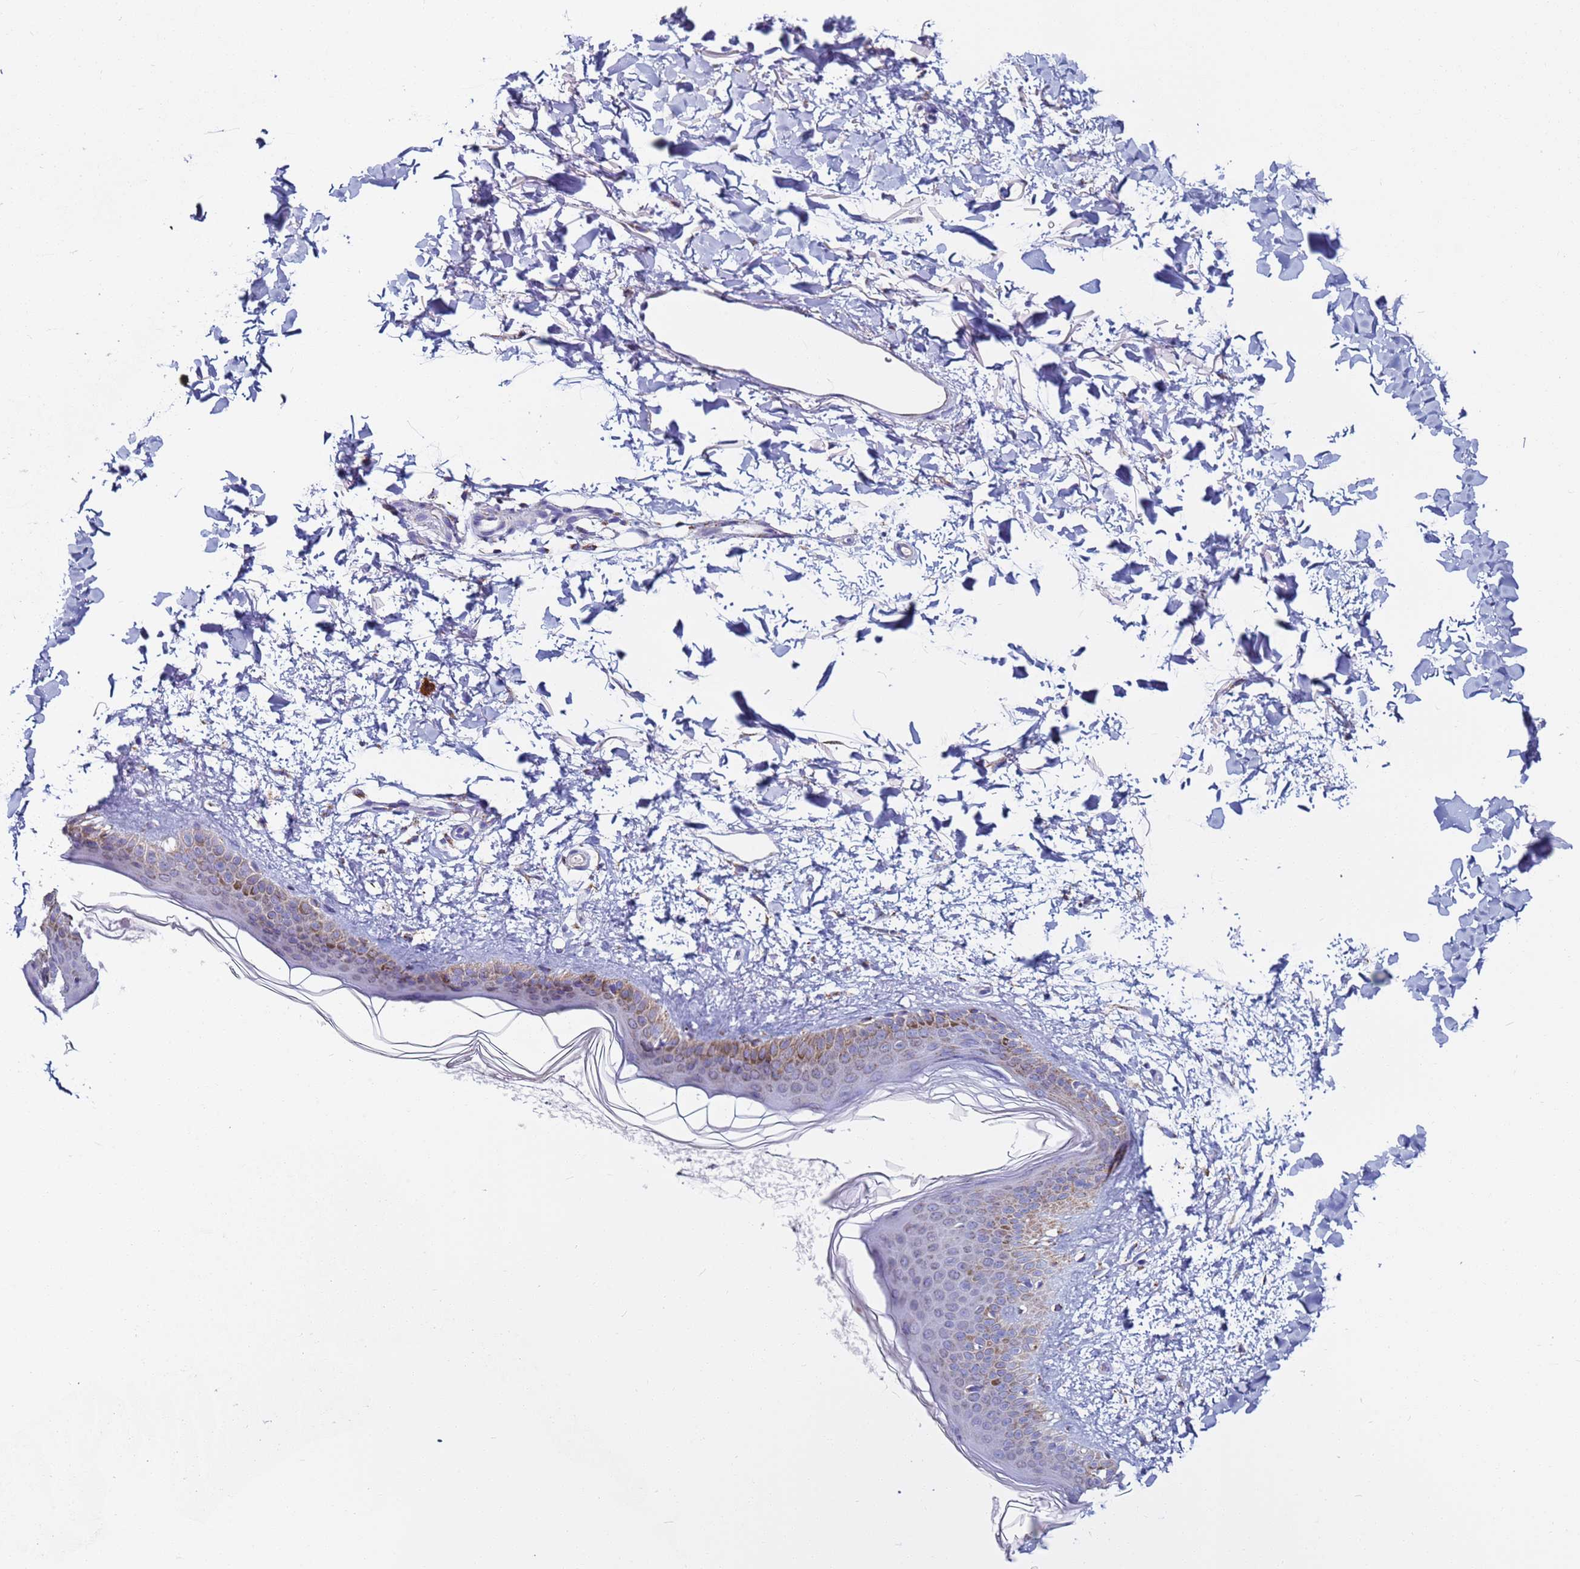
{"staining": {"intensity": "negative", "quantity": "none", "location": "none"}, "tissue": "skin", "cell_type": "Fibroblasts", "image_type": "normal", "snomed": [{"axis": "morphology", "description": "Normal tissue, NOS"}, {"axis": "topography", "description": "Skin"}], "caption": "Skin stained for a protein using immunohistochemistry demonstrates no expression fibroblasts.", "gene": "ZBTB39", "patient": {"sex": "female", "age": 58}}